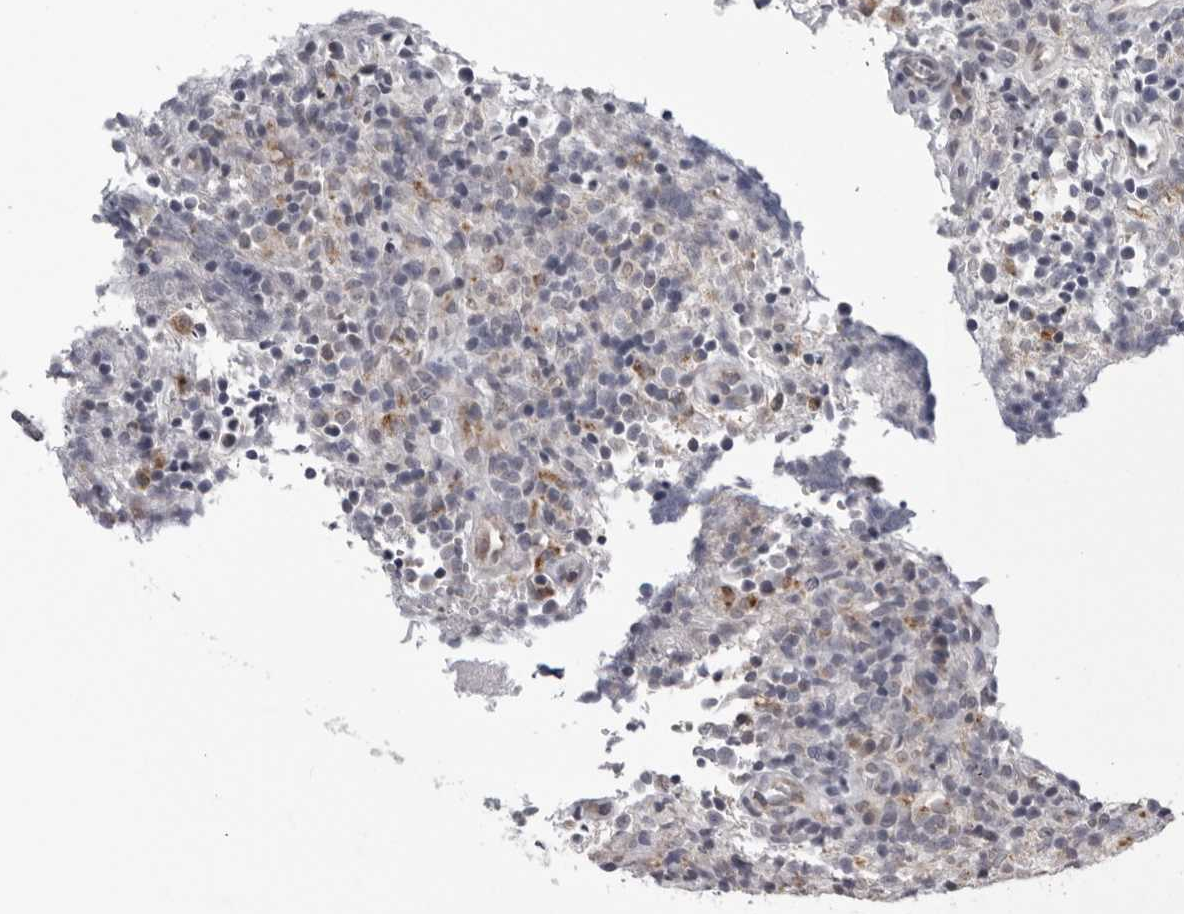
{"staining": {"intensity": "negative", "quantity": "none", "location": "none"}, "tissue": "lymphoma", "cell_type": "Tumor cells", "image_type": "cancer", "snomed": [{"axis": "morphology", "description": "Malignant lymphoma, non-Hodgkin's type, High grade"}, {"axis": "topography", "description": "Lymph node"}], "caption": "Tumor cells are negative for brown protein staining in lymphoma.", "gene": "CPT2", "patient": {"sex": "female", "age": 76}}